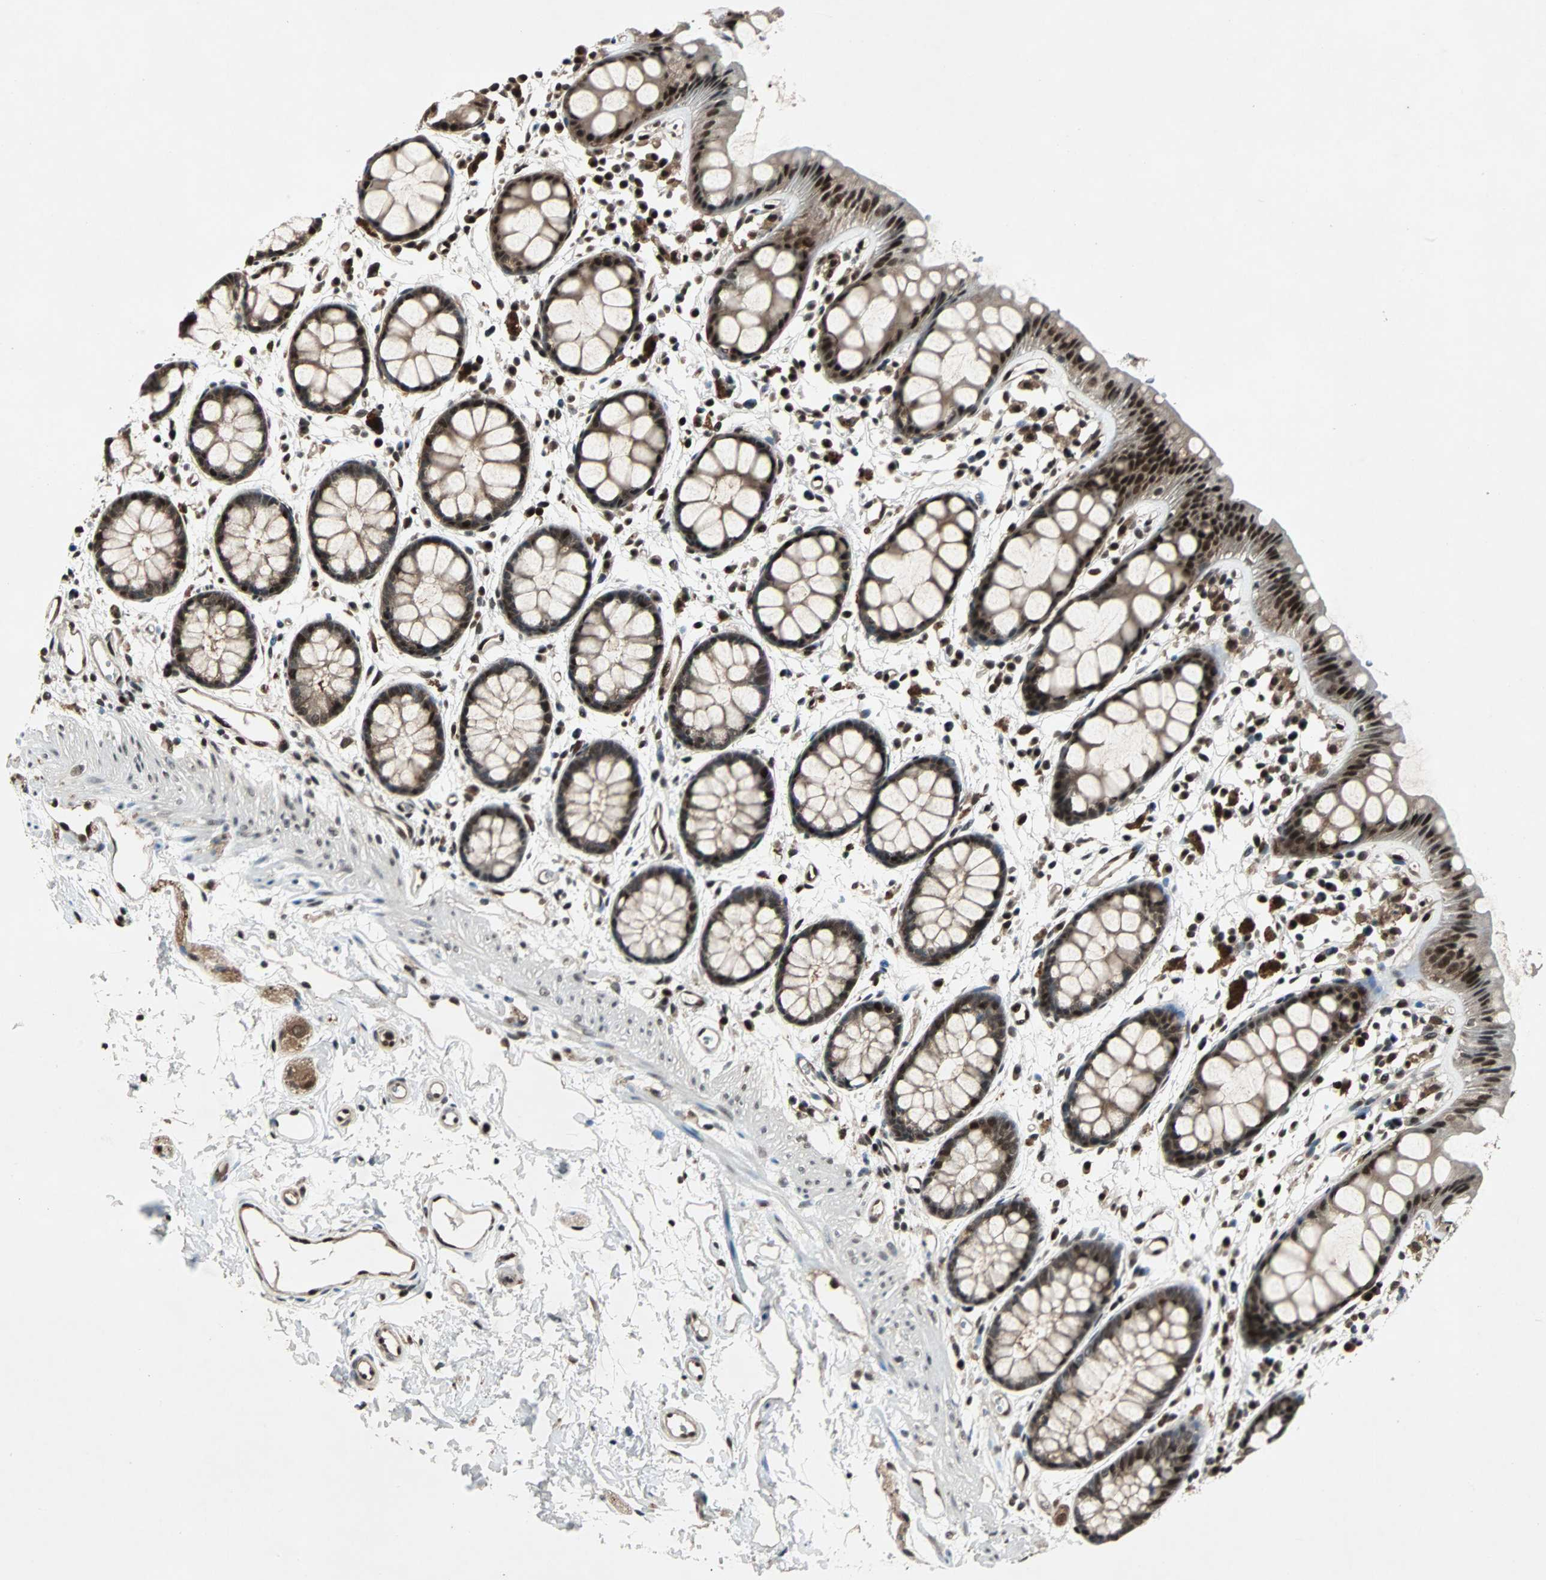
{"staining": {"intensity": "strong", "quantity": ">75%", "location": "cytoplasmic/membranous,nuclear"}, "tissue": "rectum", "cell_type": "Glandular cells", "image_type": "normal", "snomed": [{"axis": "morphology", "description": "Normal tissue, NOS"}, {"axis": "topography", "description": "Rectum"}], "caption": "IHC histopathology image of unremarkable human rectum stained for a protein (brown), which exhibits high levels of strong cytoplasmic/membranous,nuclear positivity in approximately >75% of glandular cells.", "gene": "ACLY", "patient": {"sex": "female", "age": 66}}